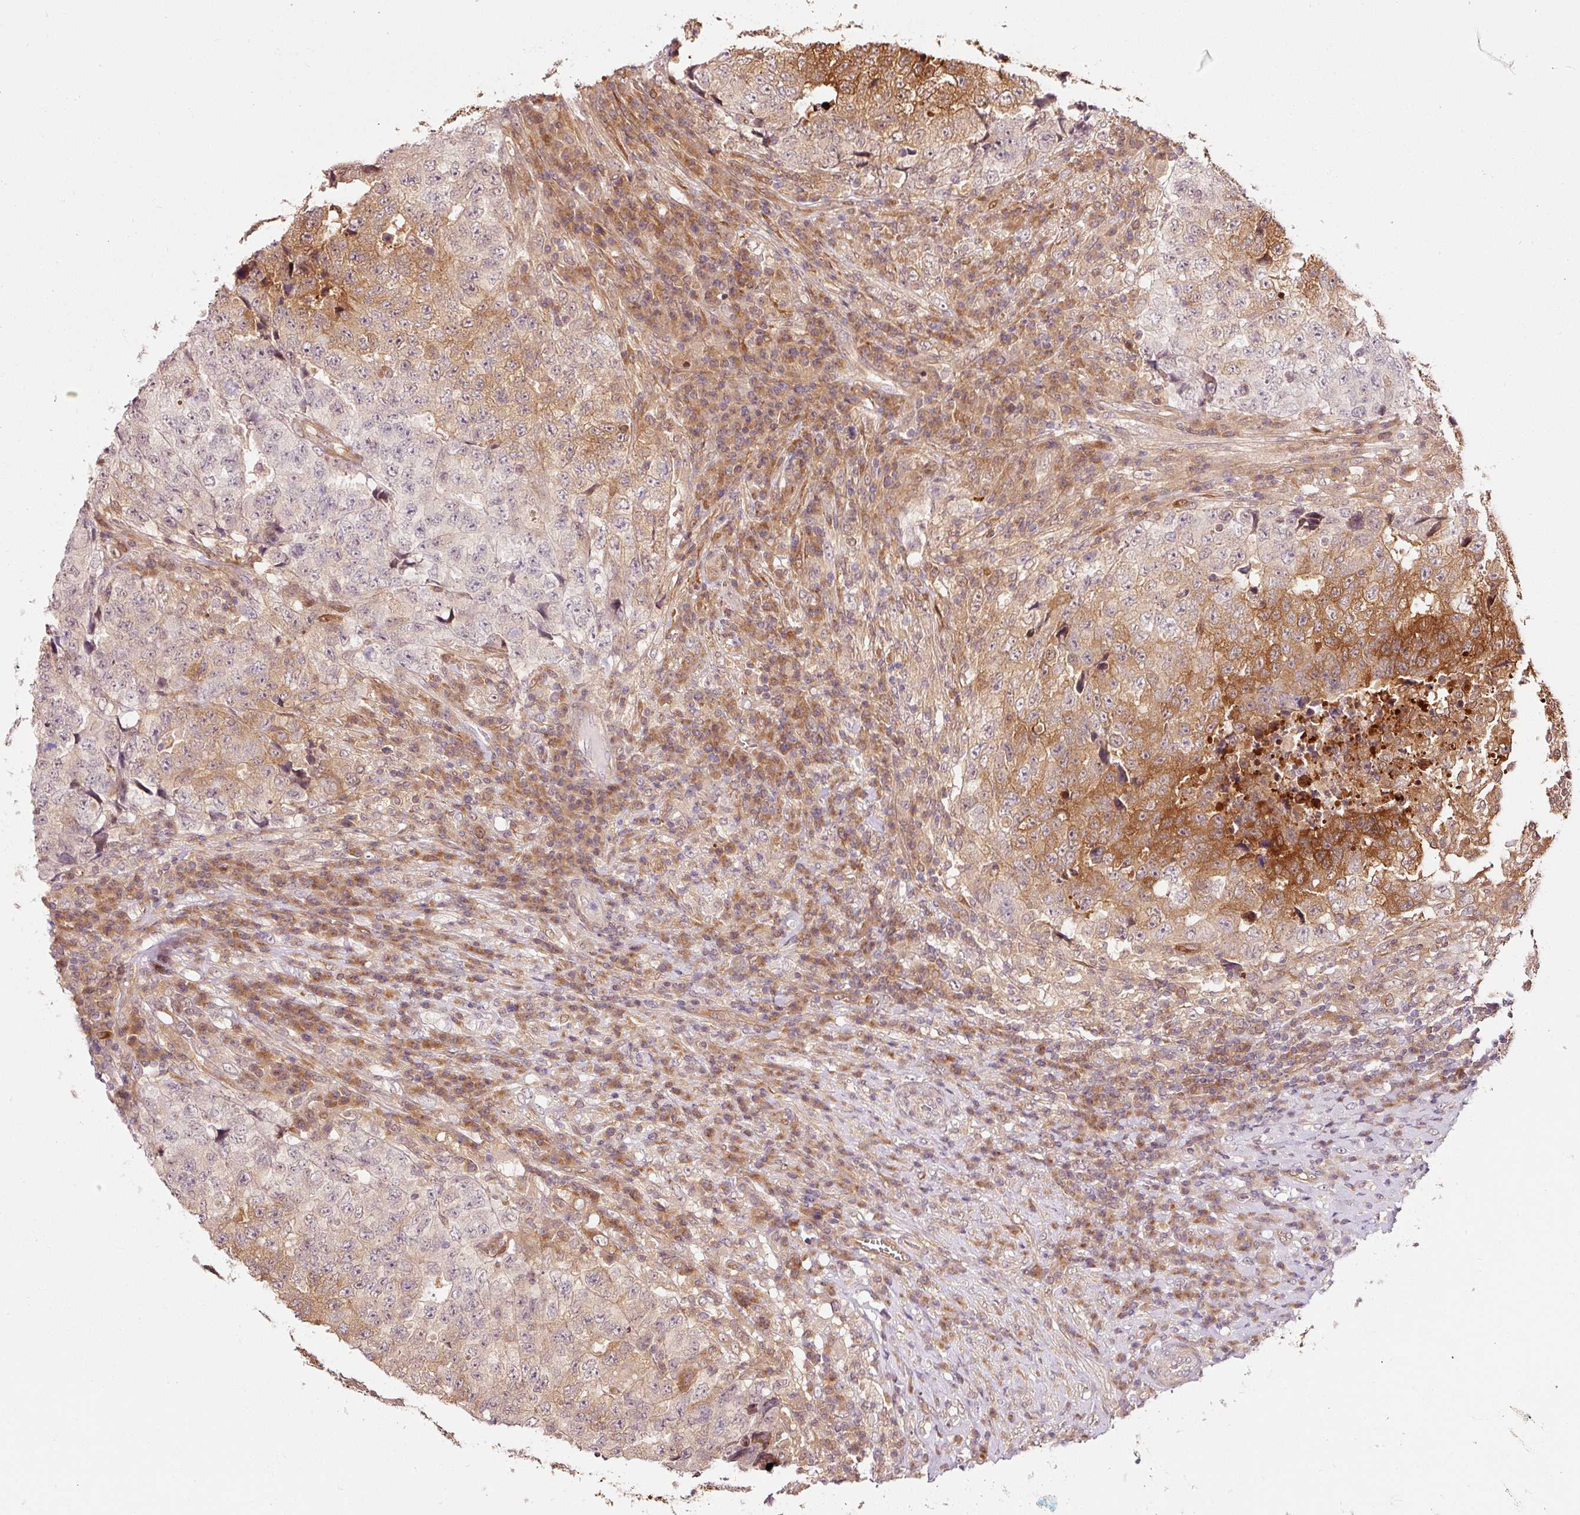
{"staining": {"intensity": "strong", "quantity": "25%-75%", "location": "cytoplasmic/membranous"}, "tissue": "testis cancer", "cell_type": "Tumor cells", "image_type": "cancer", "snomed": [{"axis": "morphology", "description": "Necrosis, NOS"}, {"axis": "morphology", "description": "Carcinoma, Embryonal, NOS"}, {"axis": "topography", "description": "Testis"}], "caption": "The histopathology image exhibits a brown stain indicating the presence of a protein in the cytoplasmic/membranous of tumor cells in embryonal carcinoma (testis).", "gene": "FBXL14", "patient": {"sex": "male", "age": 19}}